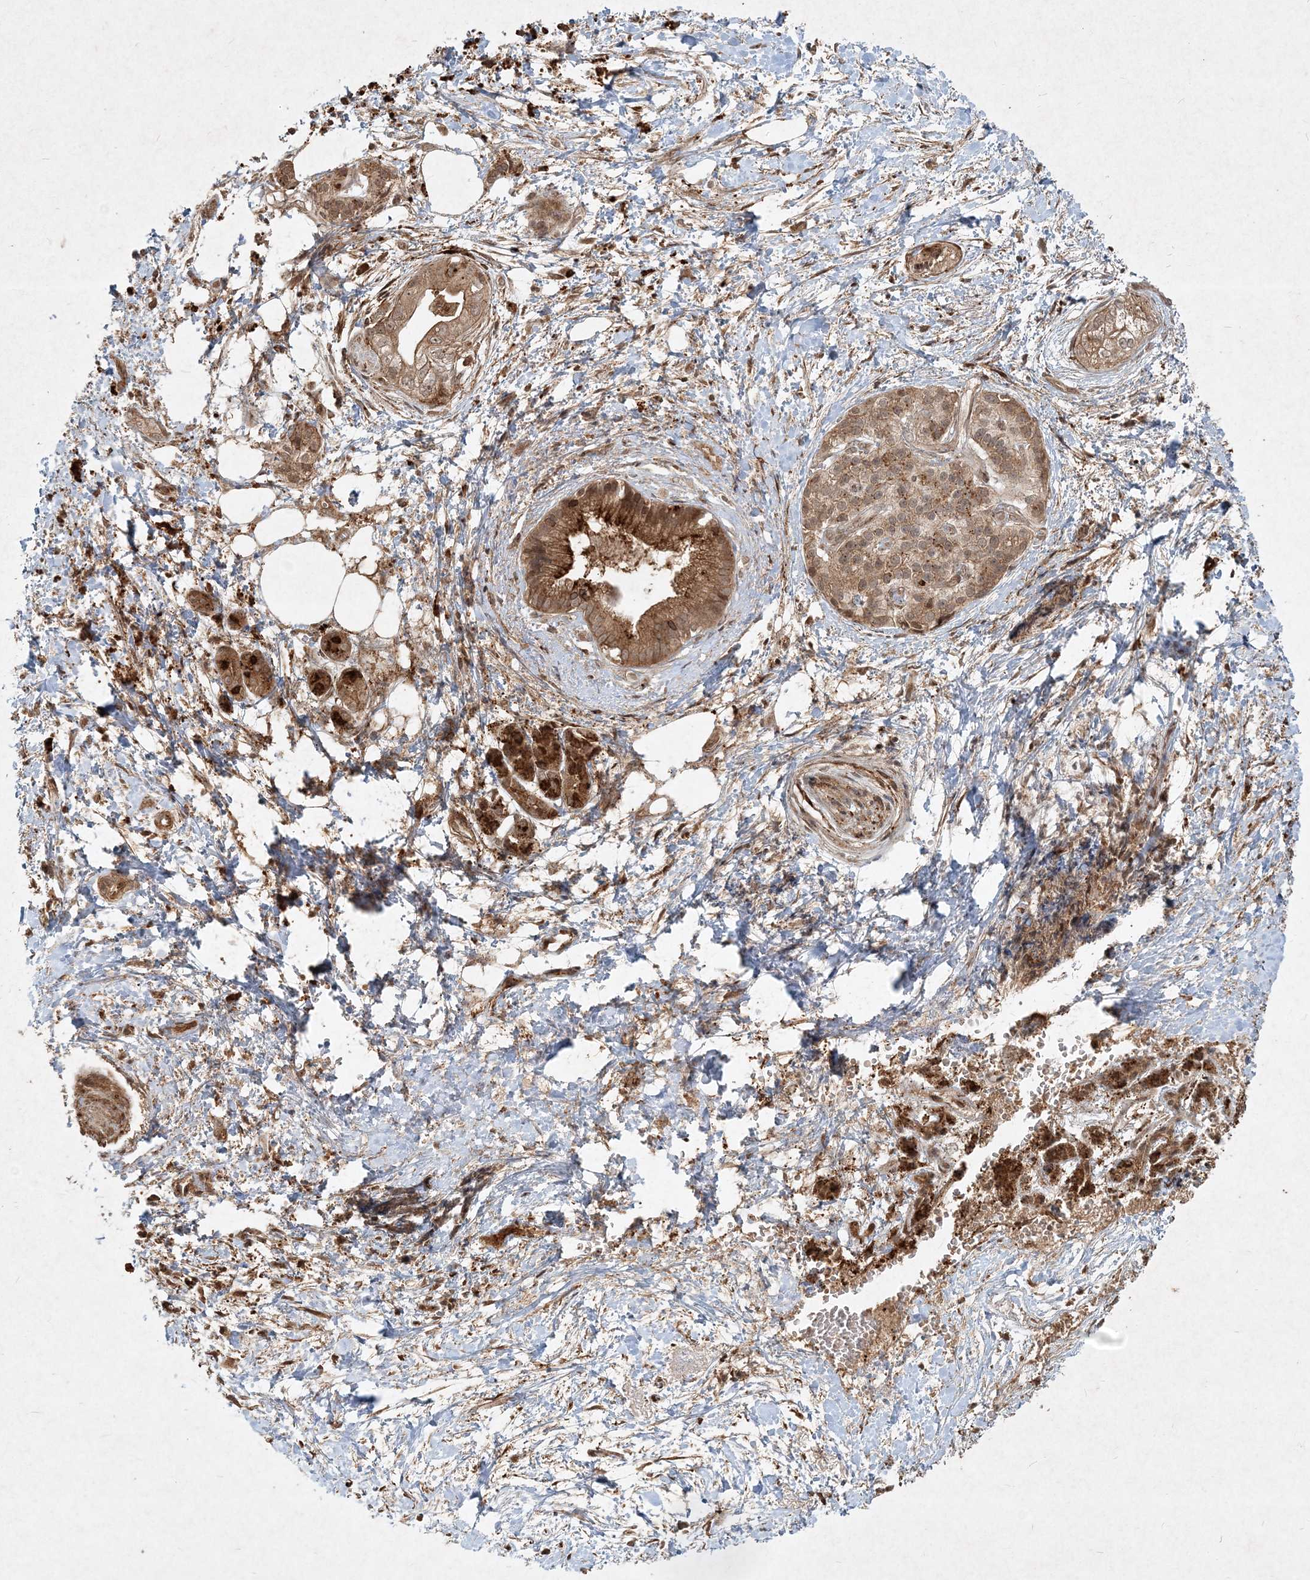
{"staining": {"intensity": "moderate", "quantity": ">75%", "location": "cytoplasmic/membranous"}, "tissue": "pancreatic cancer", "cell_type": "Tumor cells", "image_type": "cancer", "snomed": [{"axis": "morphology", "description": "Adenocarcinoma, NOS"}, {"axis": "topography", "description": "Pancreas"}], "caption": "Immunohistochemistry (IHC) (DAB (3,3'-diaminobenzidine)) staining of adenocarcinoma (pancreatic) demonstrates moderate cytoplasmic/membranous protein expression in approximately >75% of tumor cells. The protein is shown in brown color, while the nuclei are stained blue.", "gene": "NARS1", "patient": {"sex": "male", "age": 68}}